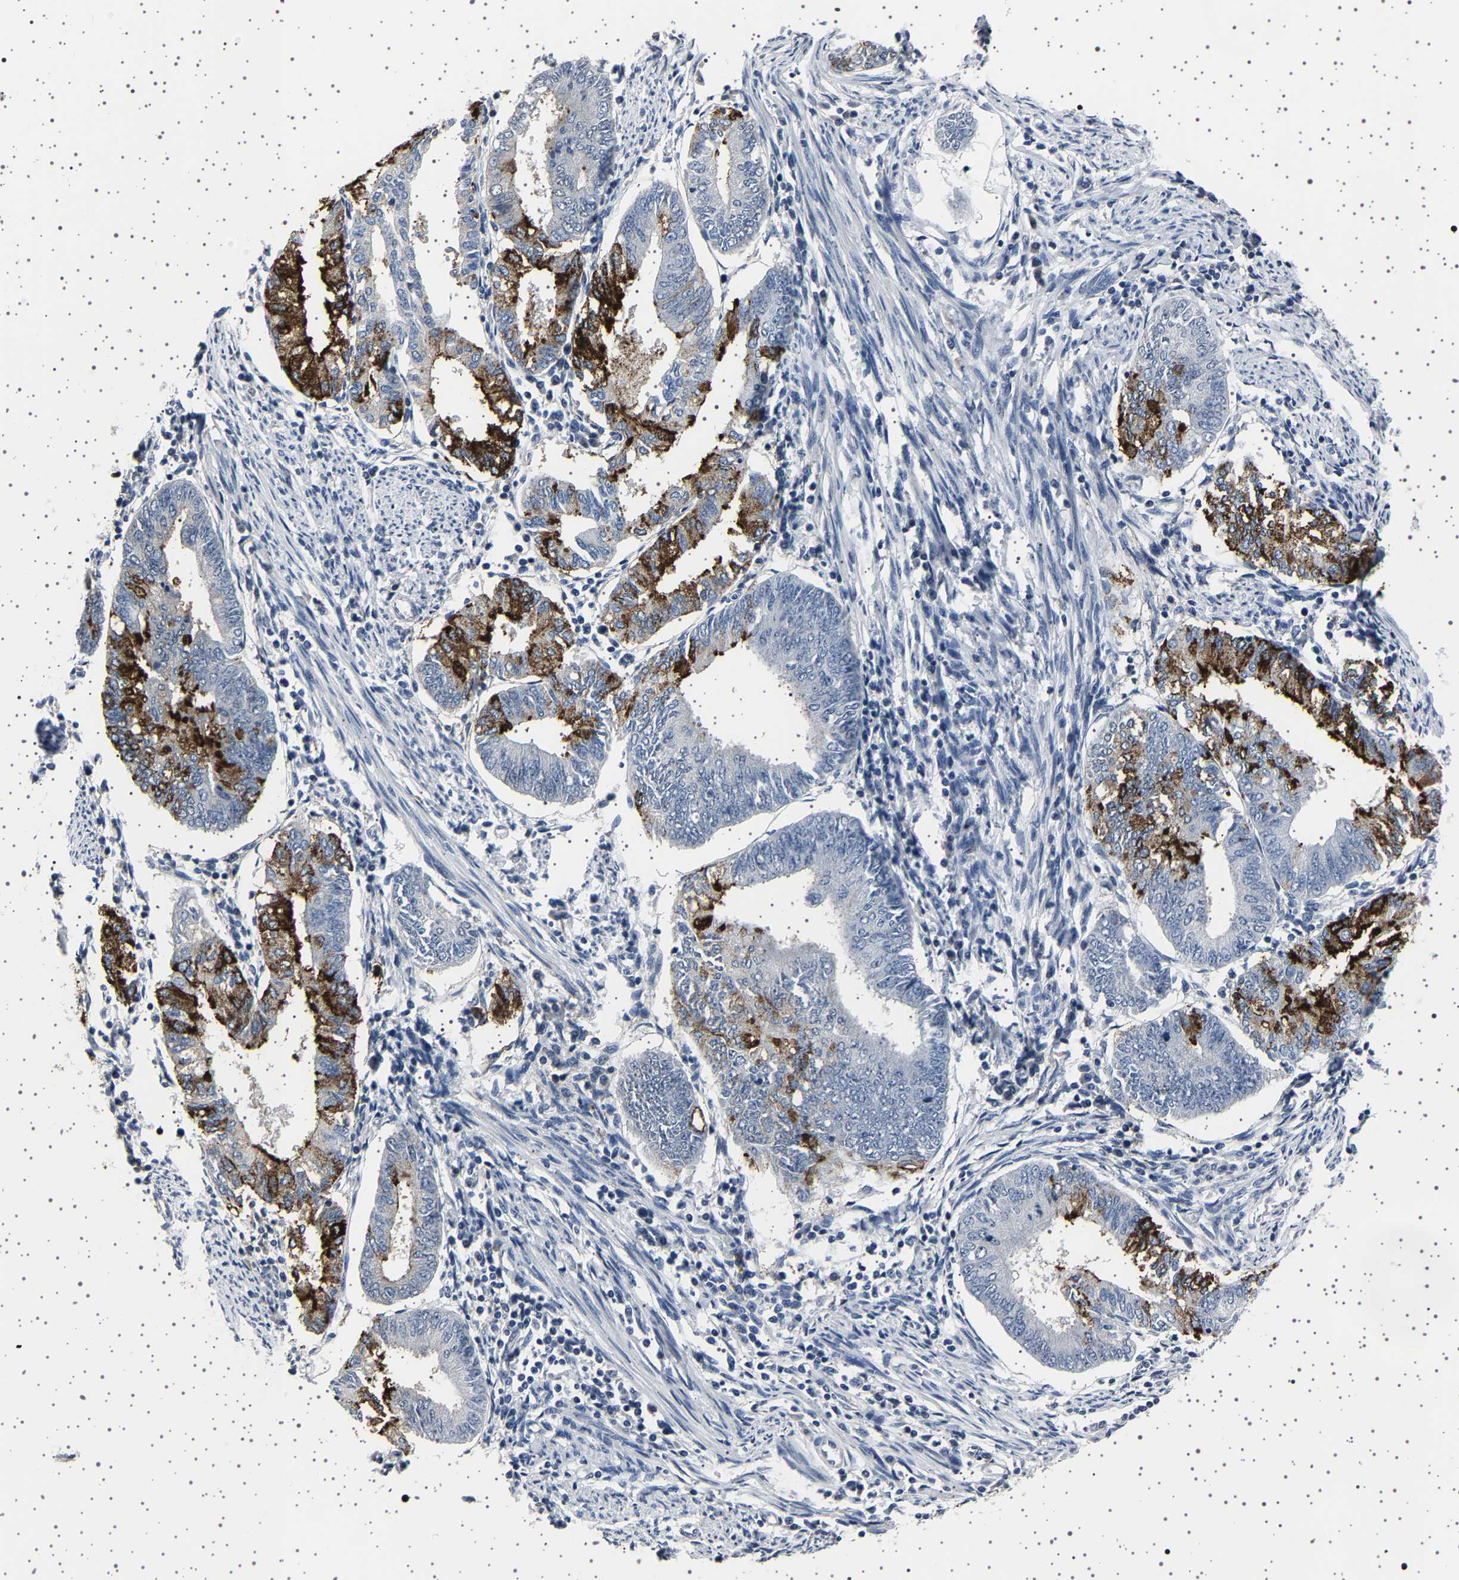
{"staining": {"intensity": "strong", "quantity": "25%-75%", "location": "cytoplasmic/membranous"}, "tissue": "endometrial cancer", "cell_type": "Tumor cells", "image_type": "cancer", "snomed": [{"axis": "morphology", "description": "Adenocarcinoma, NOS"}, {"axis": "topography", "description": "Endometrium"}], "caption": "Protein expression analysis of endometrial adenocarcinoma shows strong cytoplasmic/membranous staining in about 25%-75% of tumor cells. The staining was performed using DAB, with brown indicating positive protein expression. Nuclei are stained blue with hematoxylin.", "gene": "IL10RB", "patient": {"sex": "female", "age": 86}}